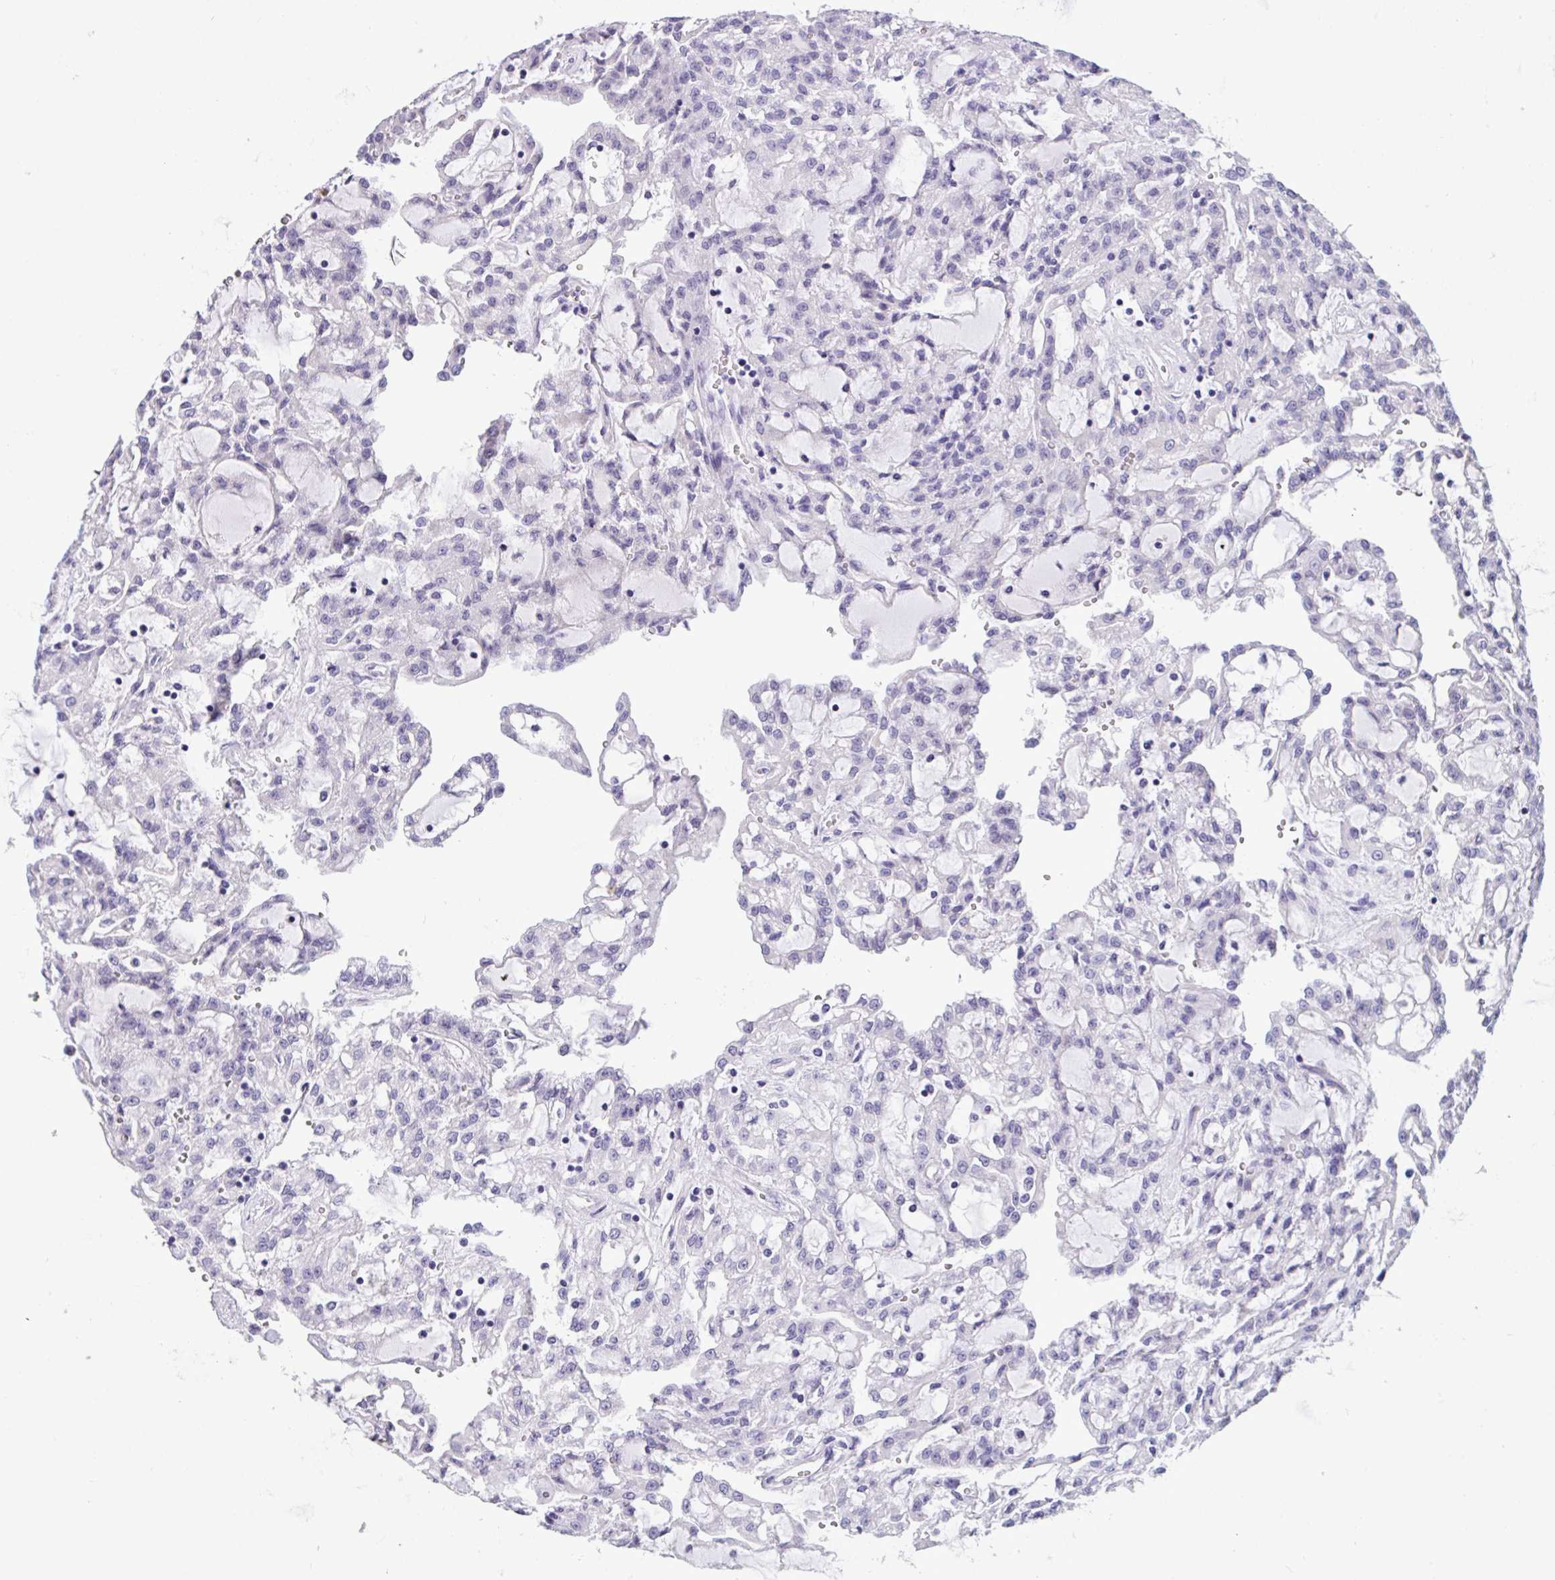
{"staining": {"intensity": "negative", "quantity": "none", "location": "none"}, "tissue": "renal cancer", "cell_type": "Tumor cells", "image_type": "cancer", "snomed": [{"axis": "morphology", "description": "Adenocarcinoma, NOS"}, {"axis": "topography", "description": "Kidney"}], "caption": "Tumor cells are negative for brown protein staining in renal cancer. The staining is performed using DAB brown chromogen with nuclei counter-stained in using hematoxylin.", "gene": "YBX2", "patient": {"sex": "male", "age": 63}}